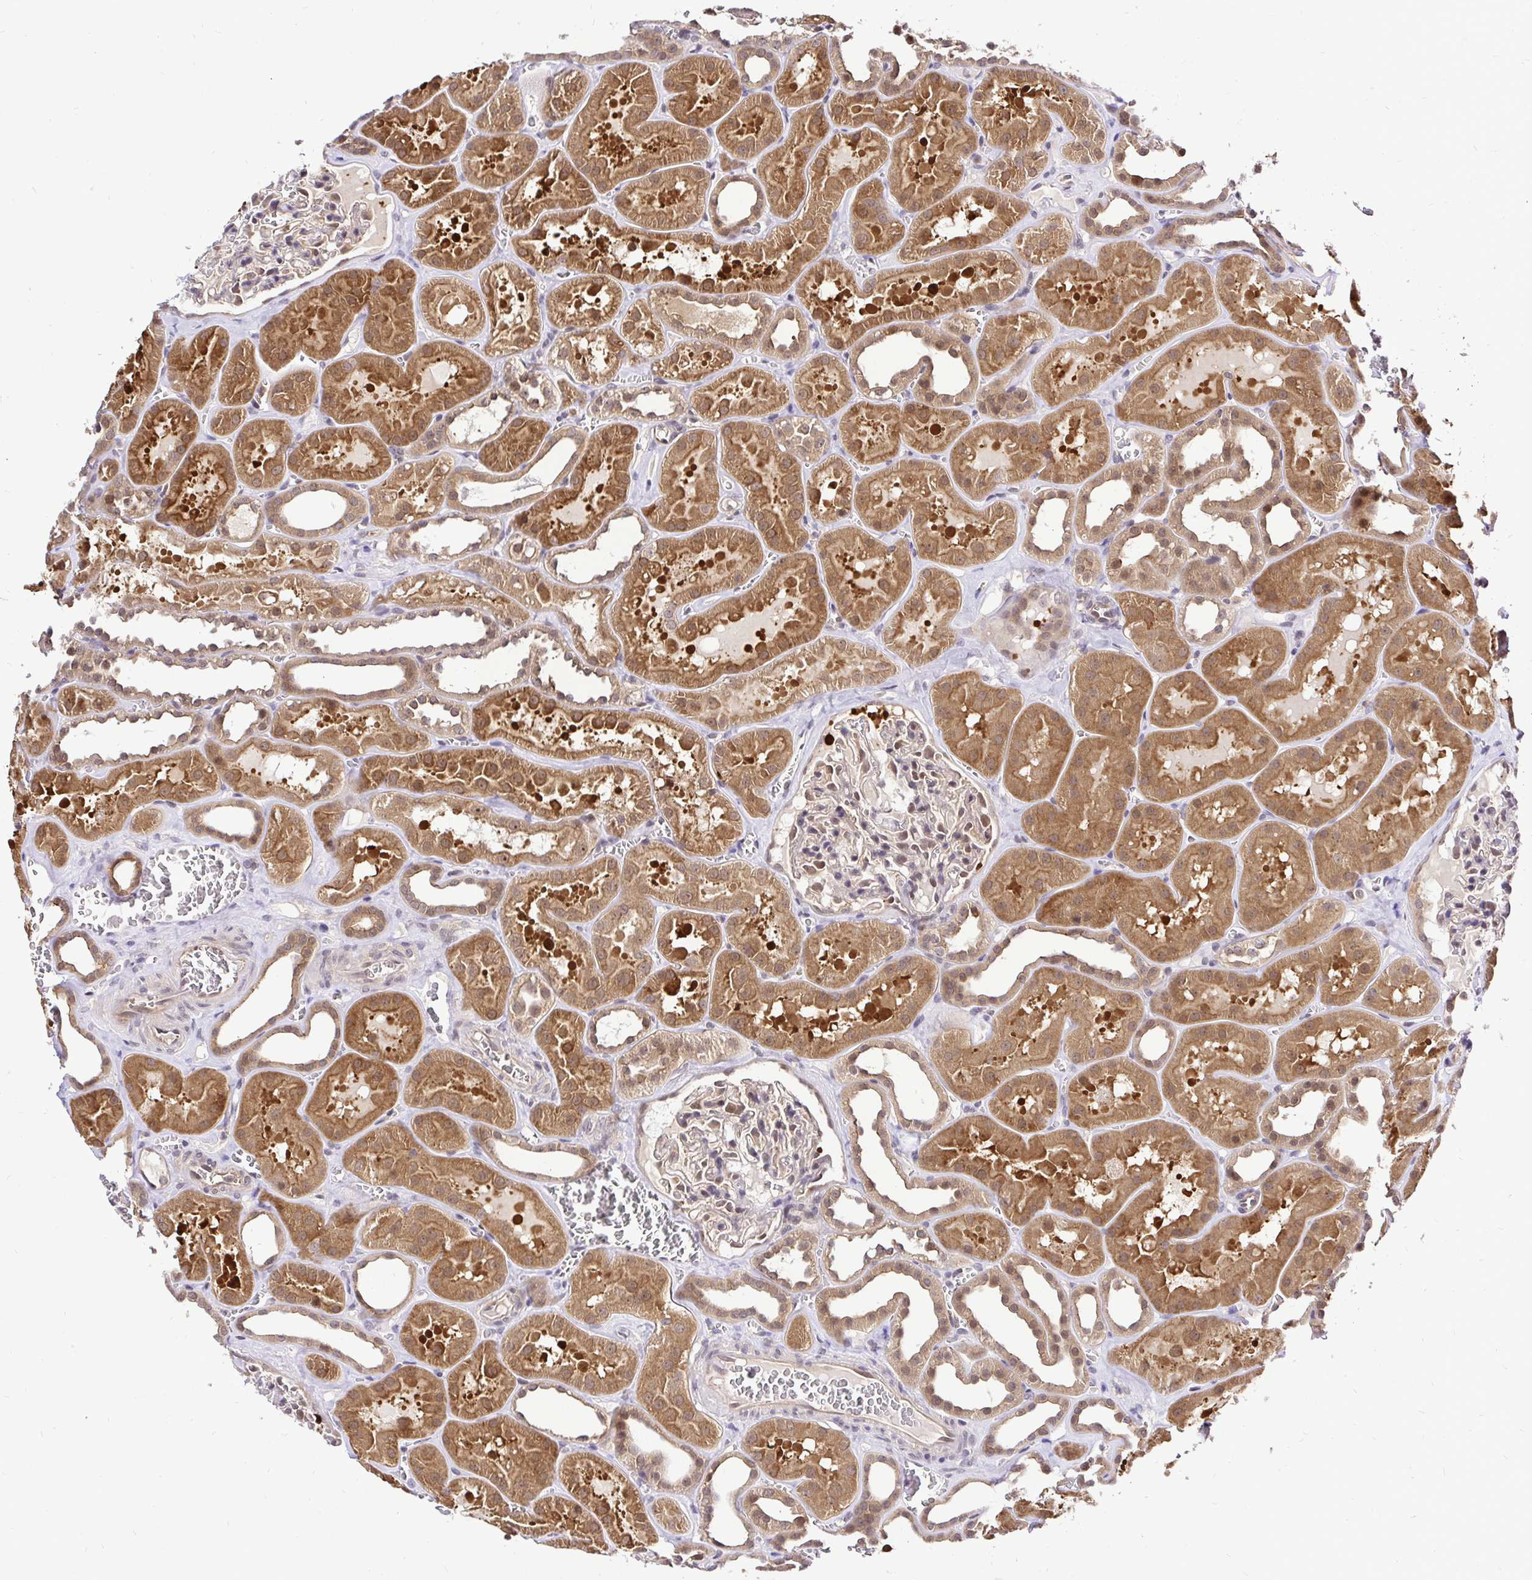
{"staining": {"intensity": "weak", "quantity": "25%-75%", "location": "nuclear"}, "tissue": "kidney", "cell_type": "Cells in glomeruli", "image_type": "normal", "snomed": [{"axis": "morphology", "description": "Normal tissue, NOS"}, {"axis": "topography", "description": "Kidney"}], "caption": "Benign kidney was stained to show a protein in brown. There is low levels of weak nuclear expression in approximately 25%-75% of cells in glomeruli.", "gene": "UBE2M", "patient": {"sex": "female", "age": 41}}